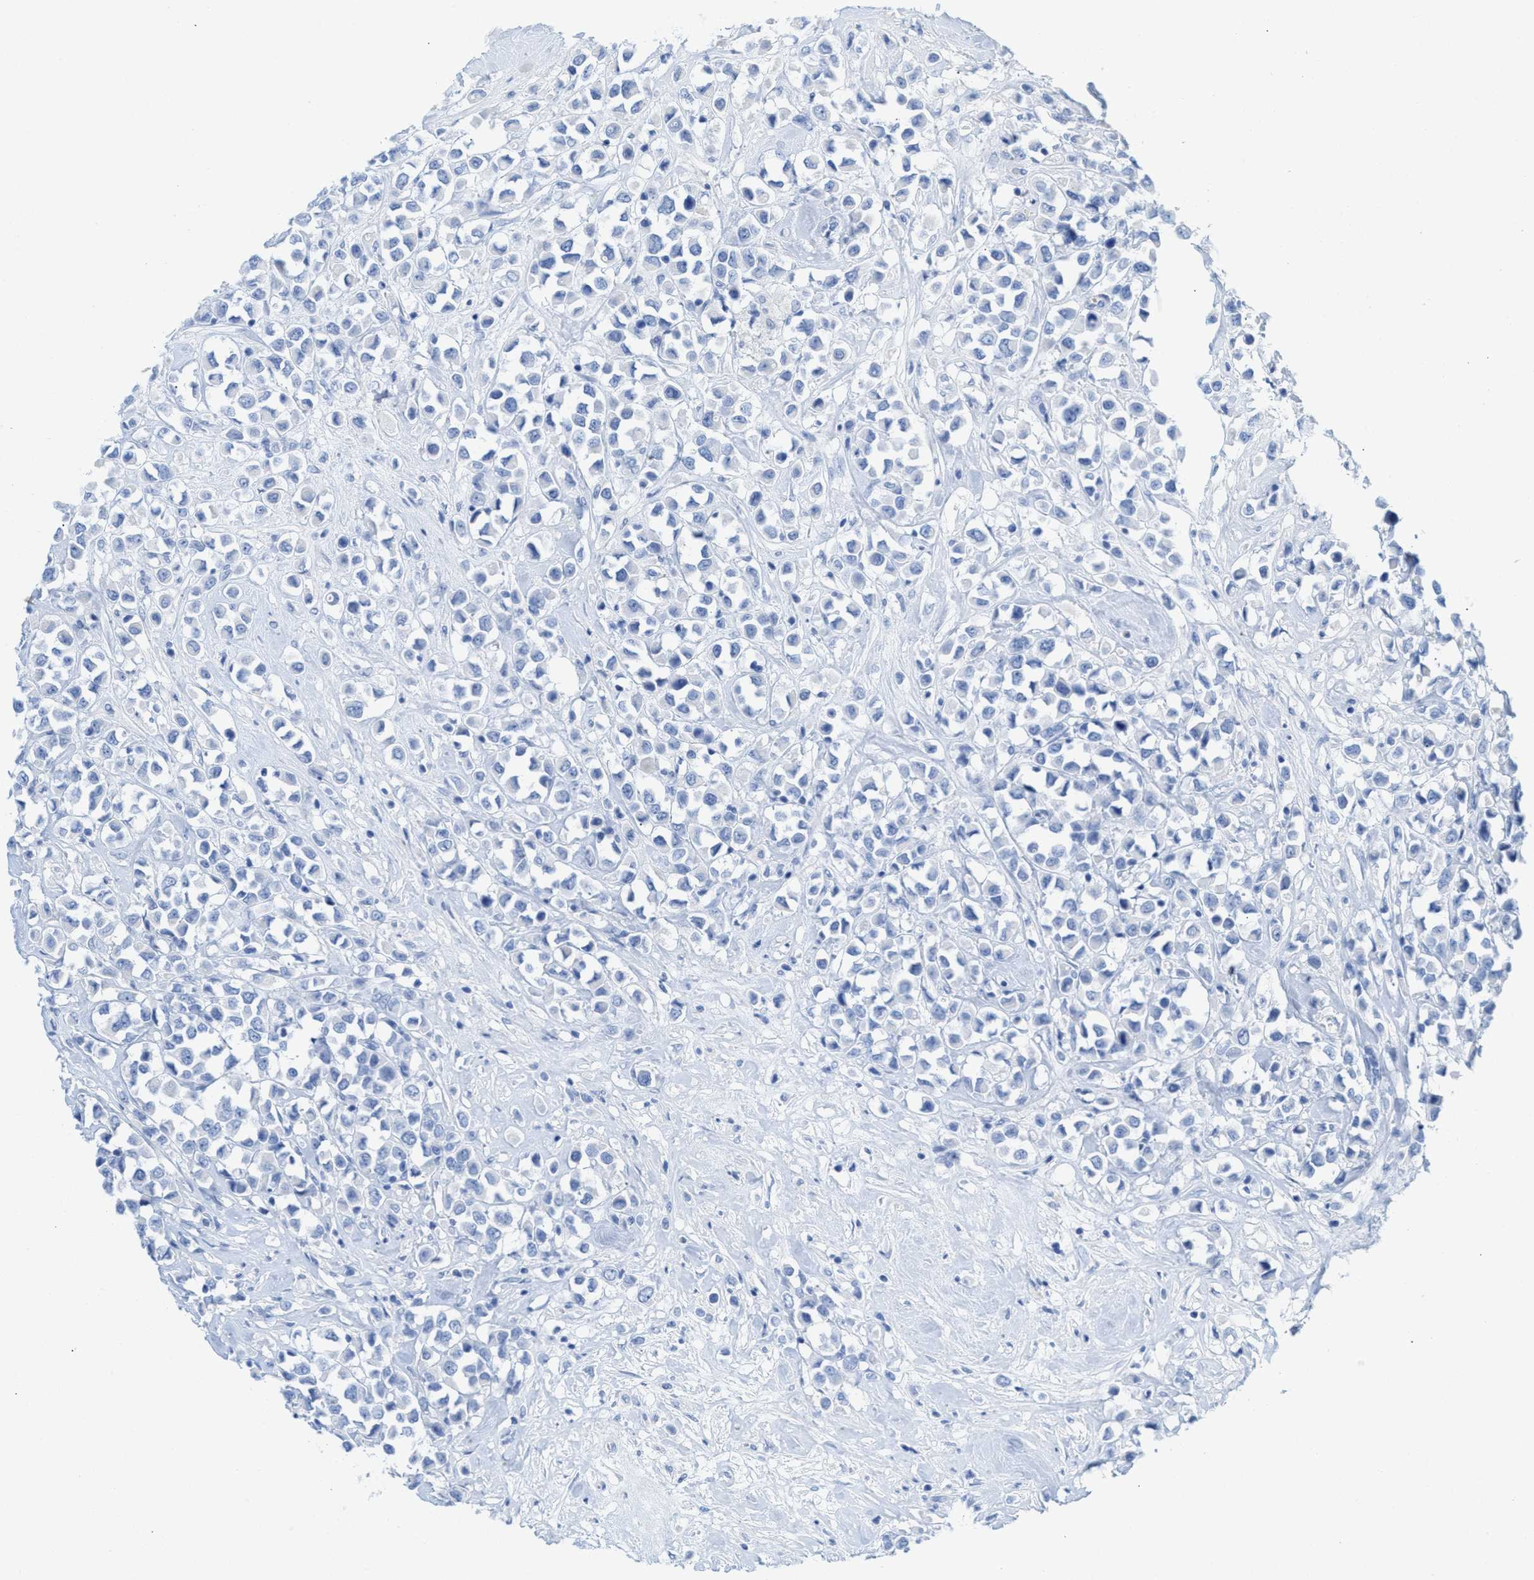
{"staining": {"intensity": "negative", "quantity": "none", "location": "none"}, "tissue": "breast cancer", "cell_type": "Tumor cells", "image_type": "cancer", "snomed": [{"axis": "morphology", "description": "Duct carcinoma"}, {"axis": "topography", "description": "Breast"}], "caption": "This is an immunohistochemistry (IHC) histopathology image of breast infiltrating ductal carcinoma. There is no positivity in tumor cells.", "gene": "ANKFN1", "patient": {"sex": "female", "age": 61}}